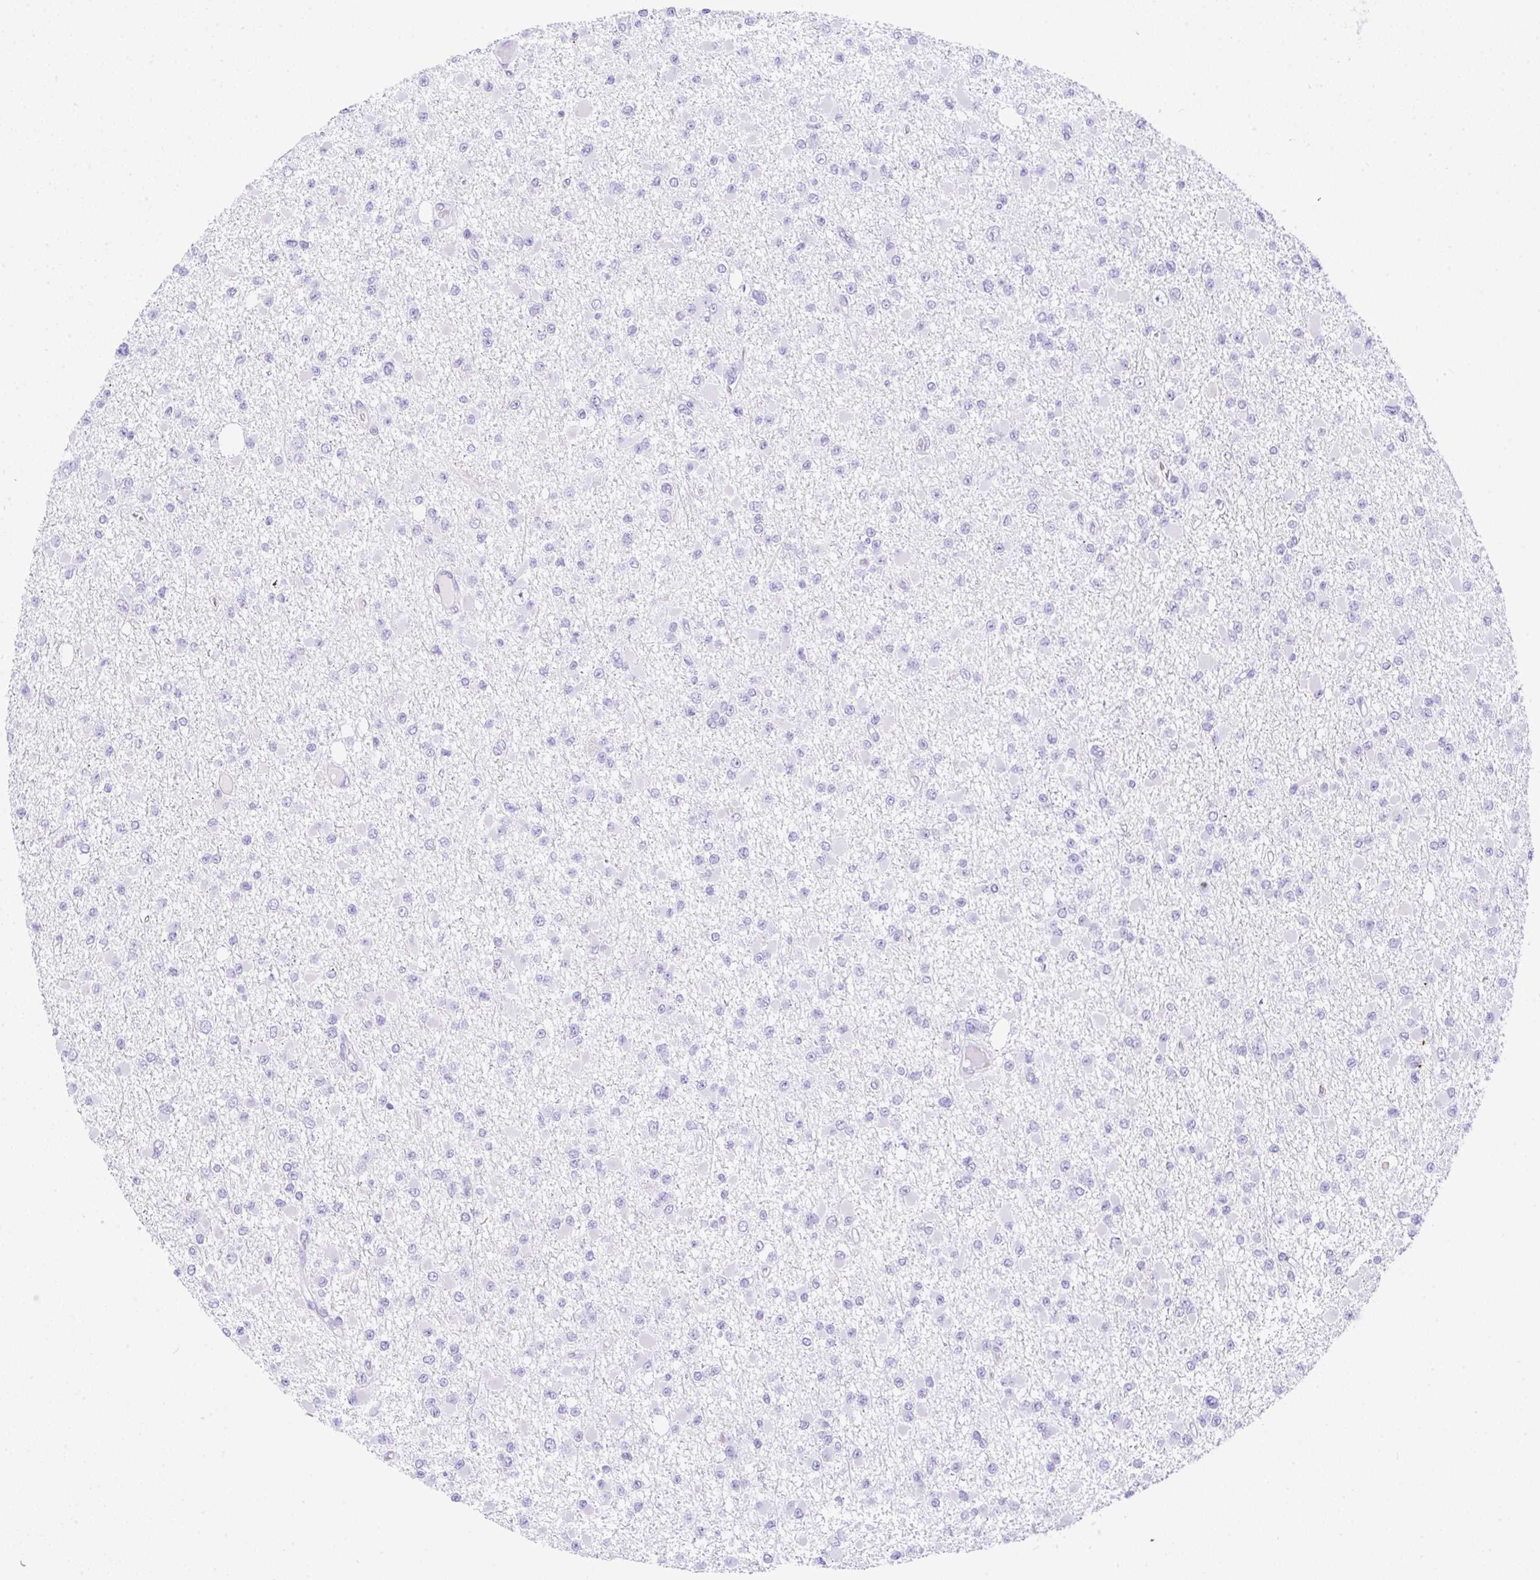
{"staining": {"intensity": "negative", "quantity": "none", "location": "none"}, "tissue": "glioma", "cell_type": "Tumor cells", "image_type": "cancer", "snomed": [{"axis": "morphology", "description": "Glioma, malignant, Low grade"}, {"axis": "topography", "description": "Brain"}], "caption": "This micrograph is of low-grade glioma (malignant) stained with immunohistochemistry (IHC) to label a protein in brown with the nuclei are counter-stained blue. There is no expression in tumor cells.", "gene": "NDUFAF8", "patient": {"sex": "female", "age": 22}}